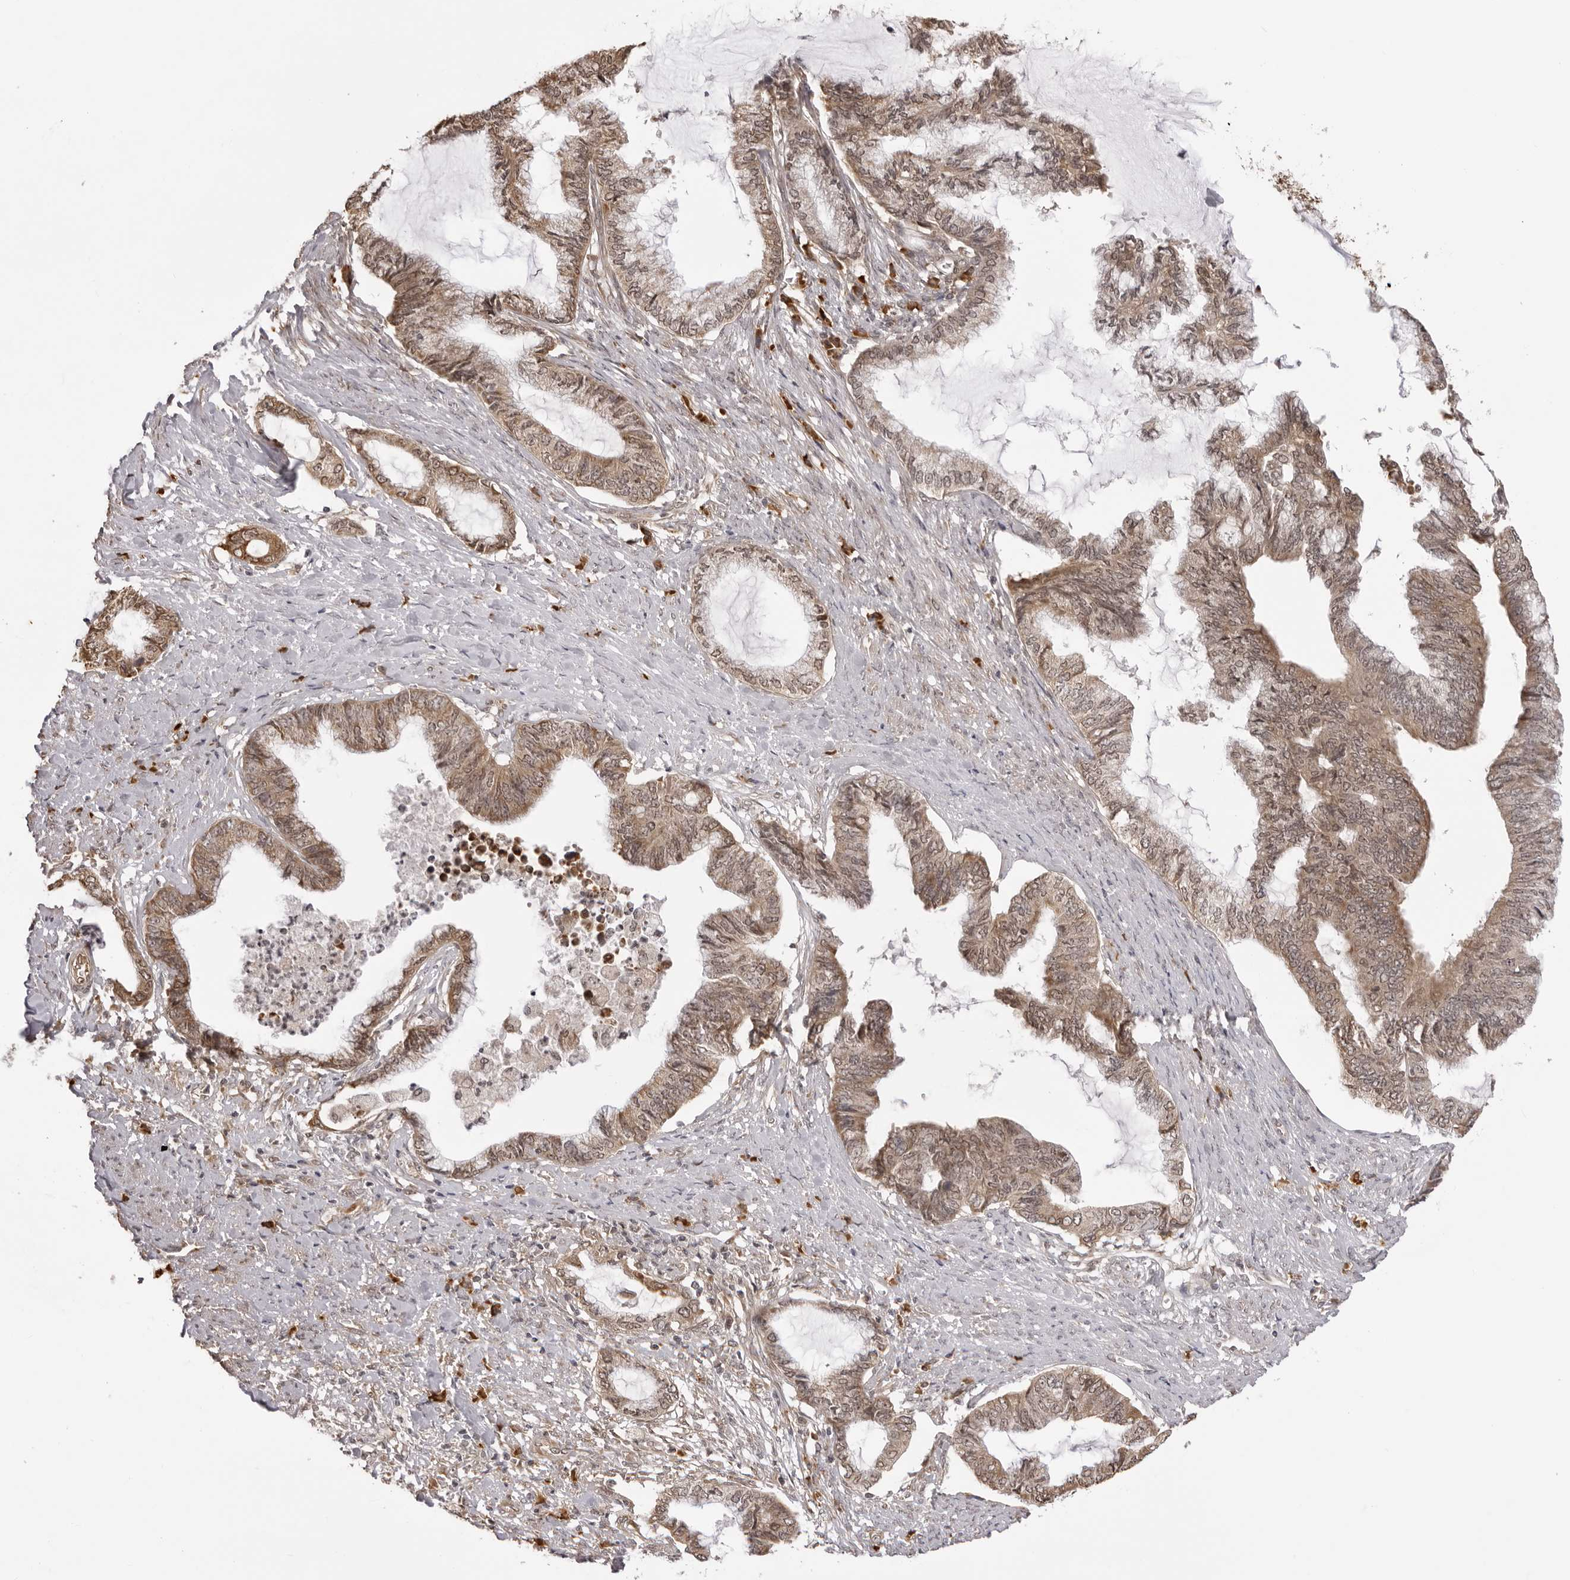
{"staining": {"intensity": "moderate", "quantity": ">75%", "location": "cytoplasmic/membranous"}, "tissue": "endometrial cancer", "cell_type": "Tumor cells", "image_type": "cancer", "snomed": [{"axis": "morphology", "description": "Adenocarcinoma, NOS"}, {"axis": "topography", "description": "Endometrium"}], "caption": "Brown immunohistochemical staining in endometrial adenocarcinoma demonstrates moderate cytoplasmic/membranous expression in about >75% of tumor cells.", "gene": "ZC3H11A", "patient": {"sex": "female", "age": 86}}